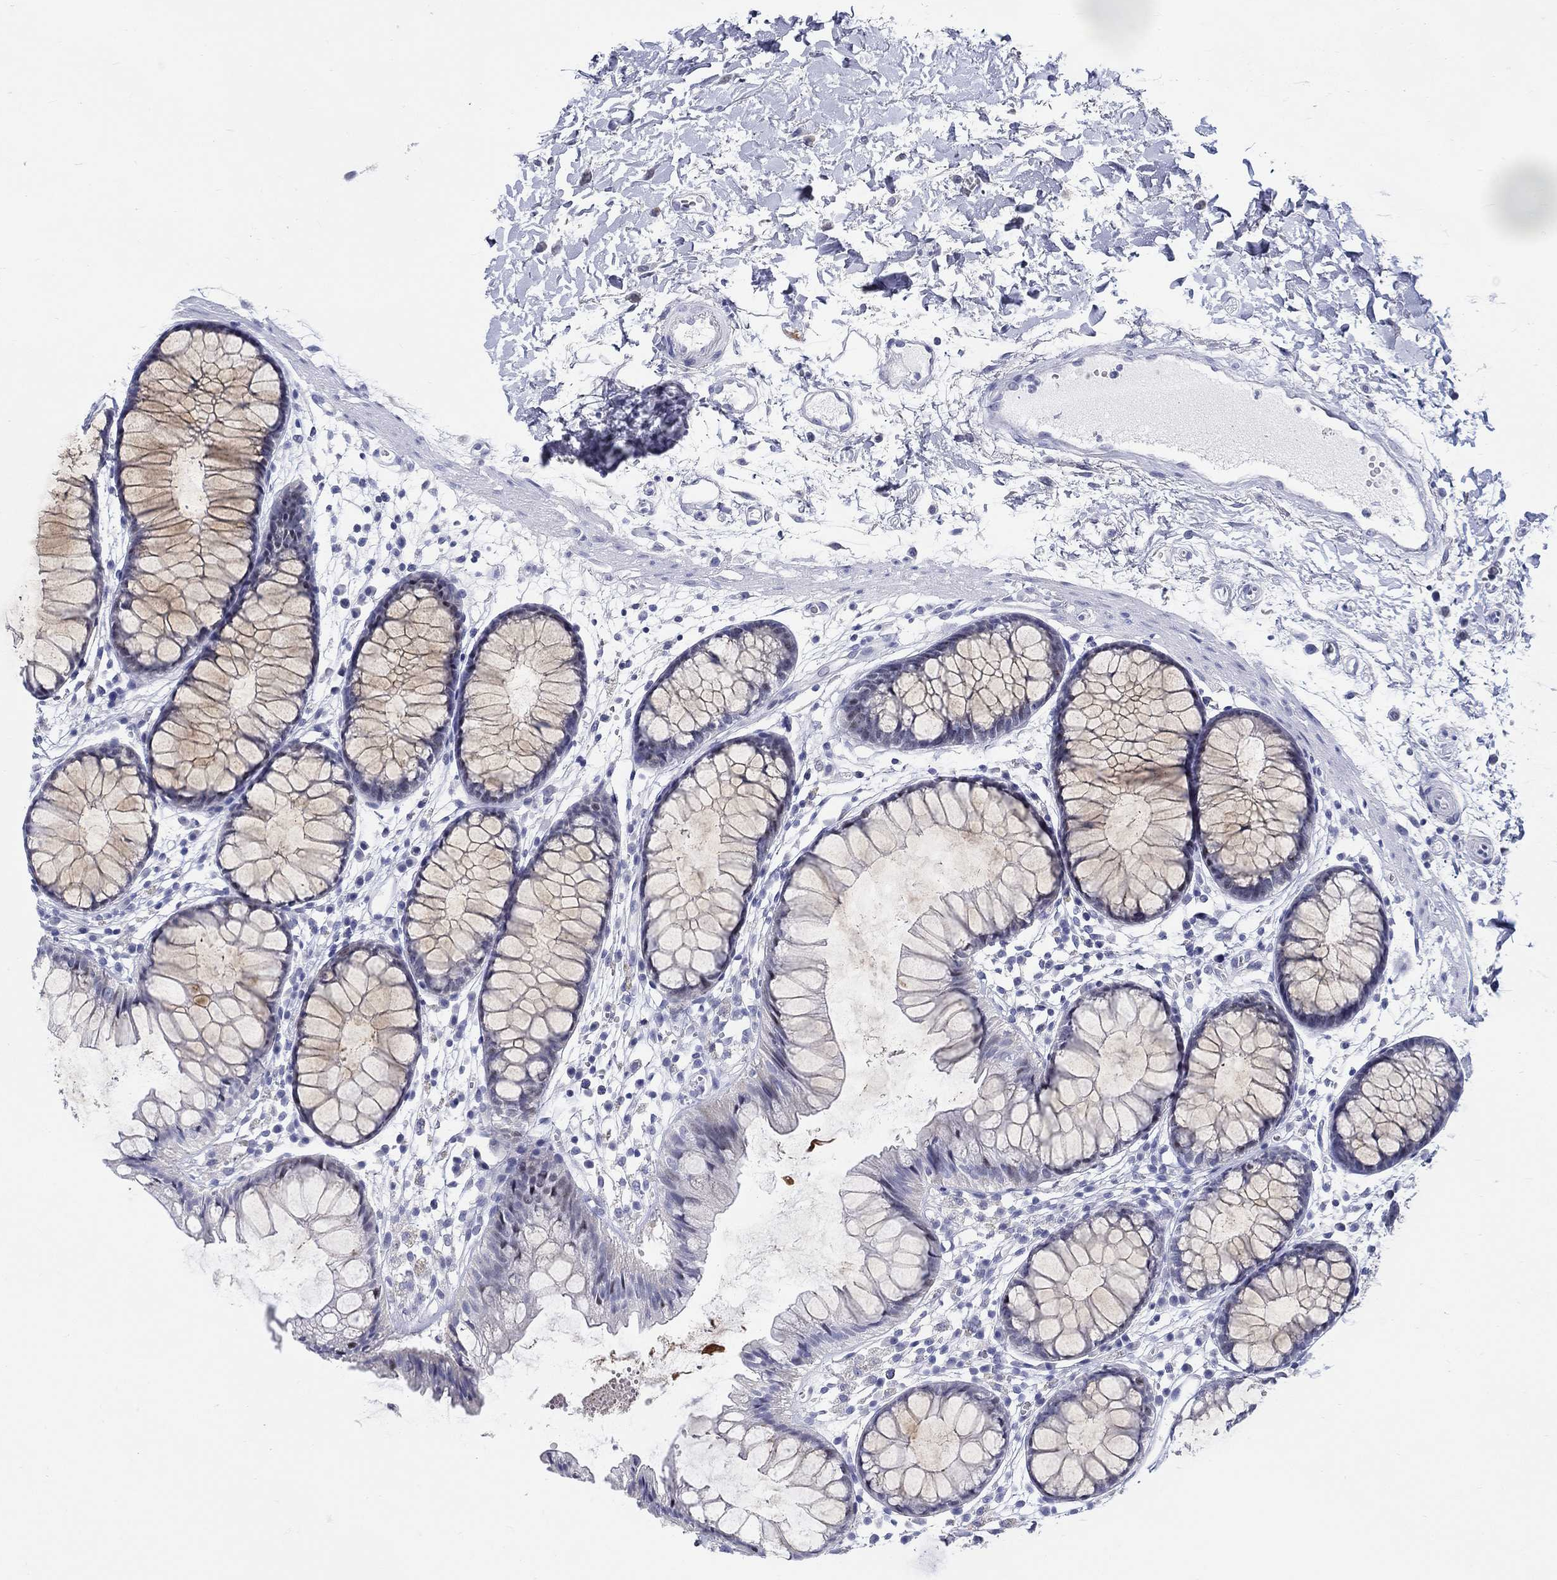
{"staining": {"intensity": "negative", "quantity": "none", "location": "none"}, "tissue": "colon", "cell_type": "Endothelial cells", "image_type": "normal", "snomed": [{"axis": "morphology", "description": "Normal tissue, NOS"}, {"axis": "morphology", "description": "Adenocarcinoma, NOS"}, {"axis": "topography", "description": "Colon"}], "caption": "Histopathology image shows no significant protein positivity in endothelial cells of unremarkable colon.", "gene": "CRYGS", "patient": {"sex": "male", "age": 65}}